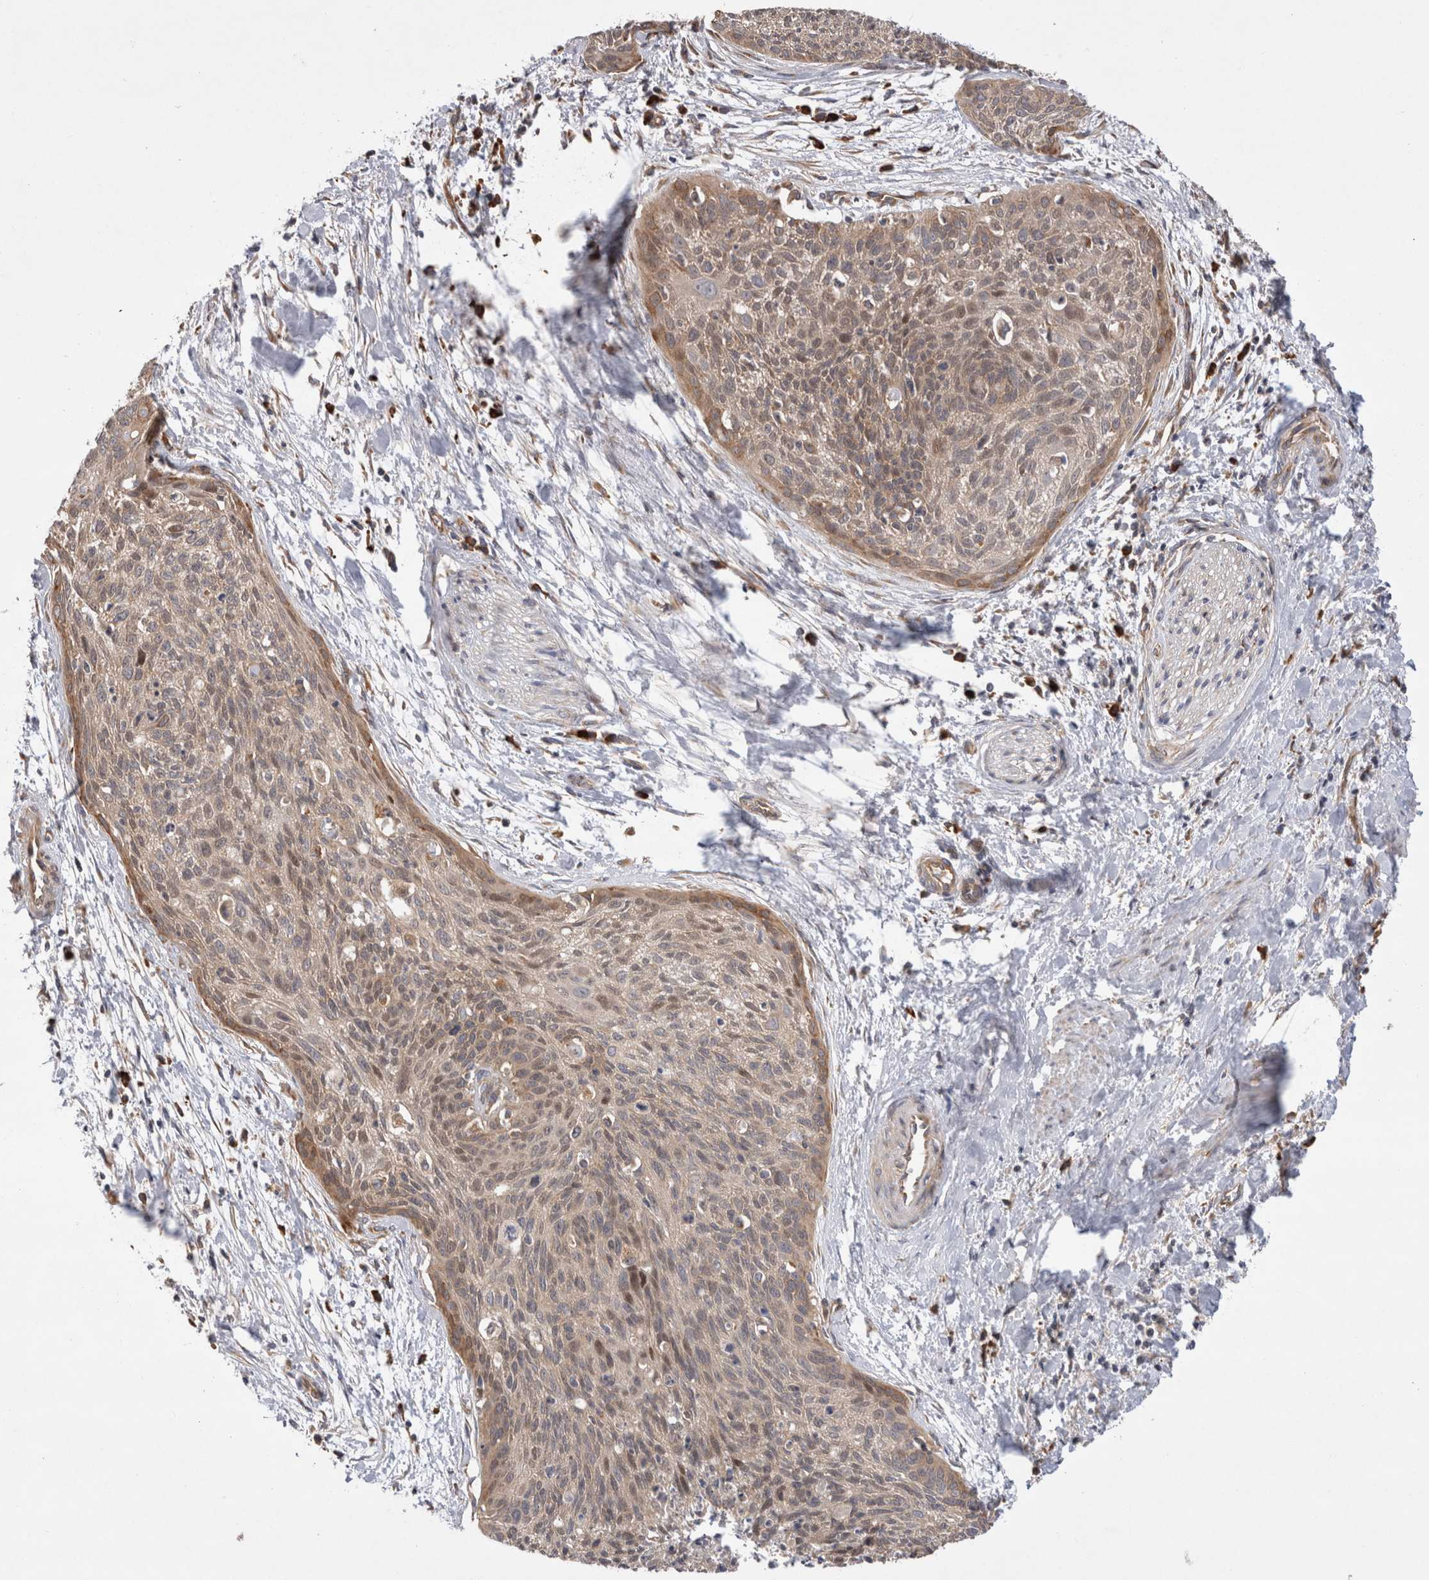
{"staining": {"intensity": "moderate", "quantity": "25%-75%", "location": "cytoplasmic/membranous"}, "tissue": "cervical cancer", "cell_type": "Tumor cells", "image_type": "cancer", "snomed": [{"axis": "morphology", "description": "Squamous cell carcinoma, NOS"}, {"axis": "topography", "description": "Cervix"}], "caption": "Immunohistochemical staining of human squamous cell carcinoma (cervical) reveals medium levels of moderate cytoplasmic/membranous protein positivity in approximately 25%-75% of tumor cells.", "gene": "PDCD10", "patient": {"sex": "female", "age": 55}}